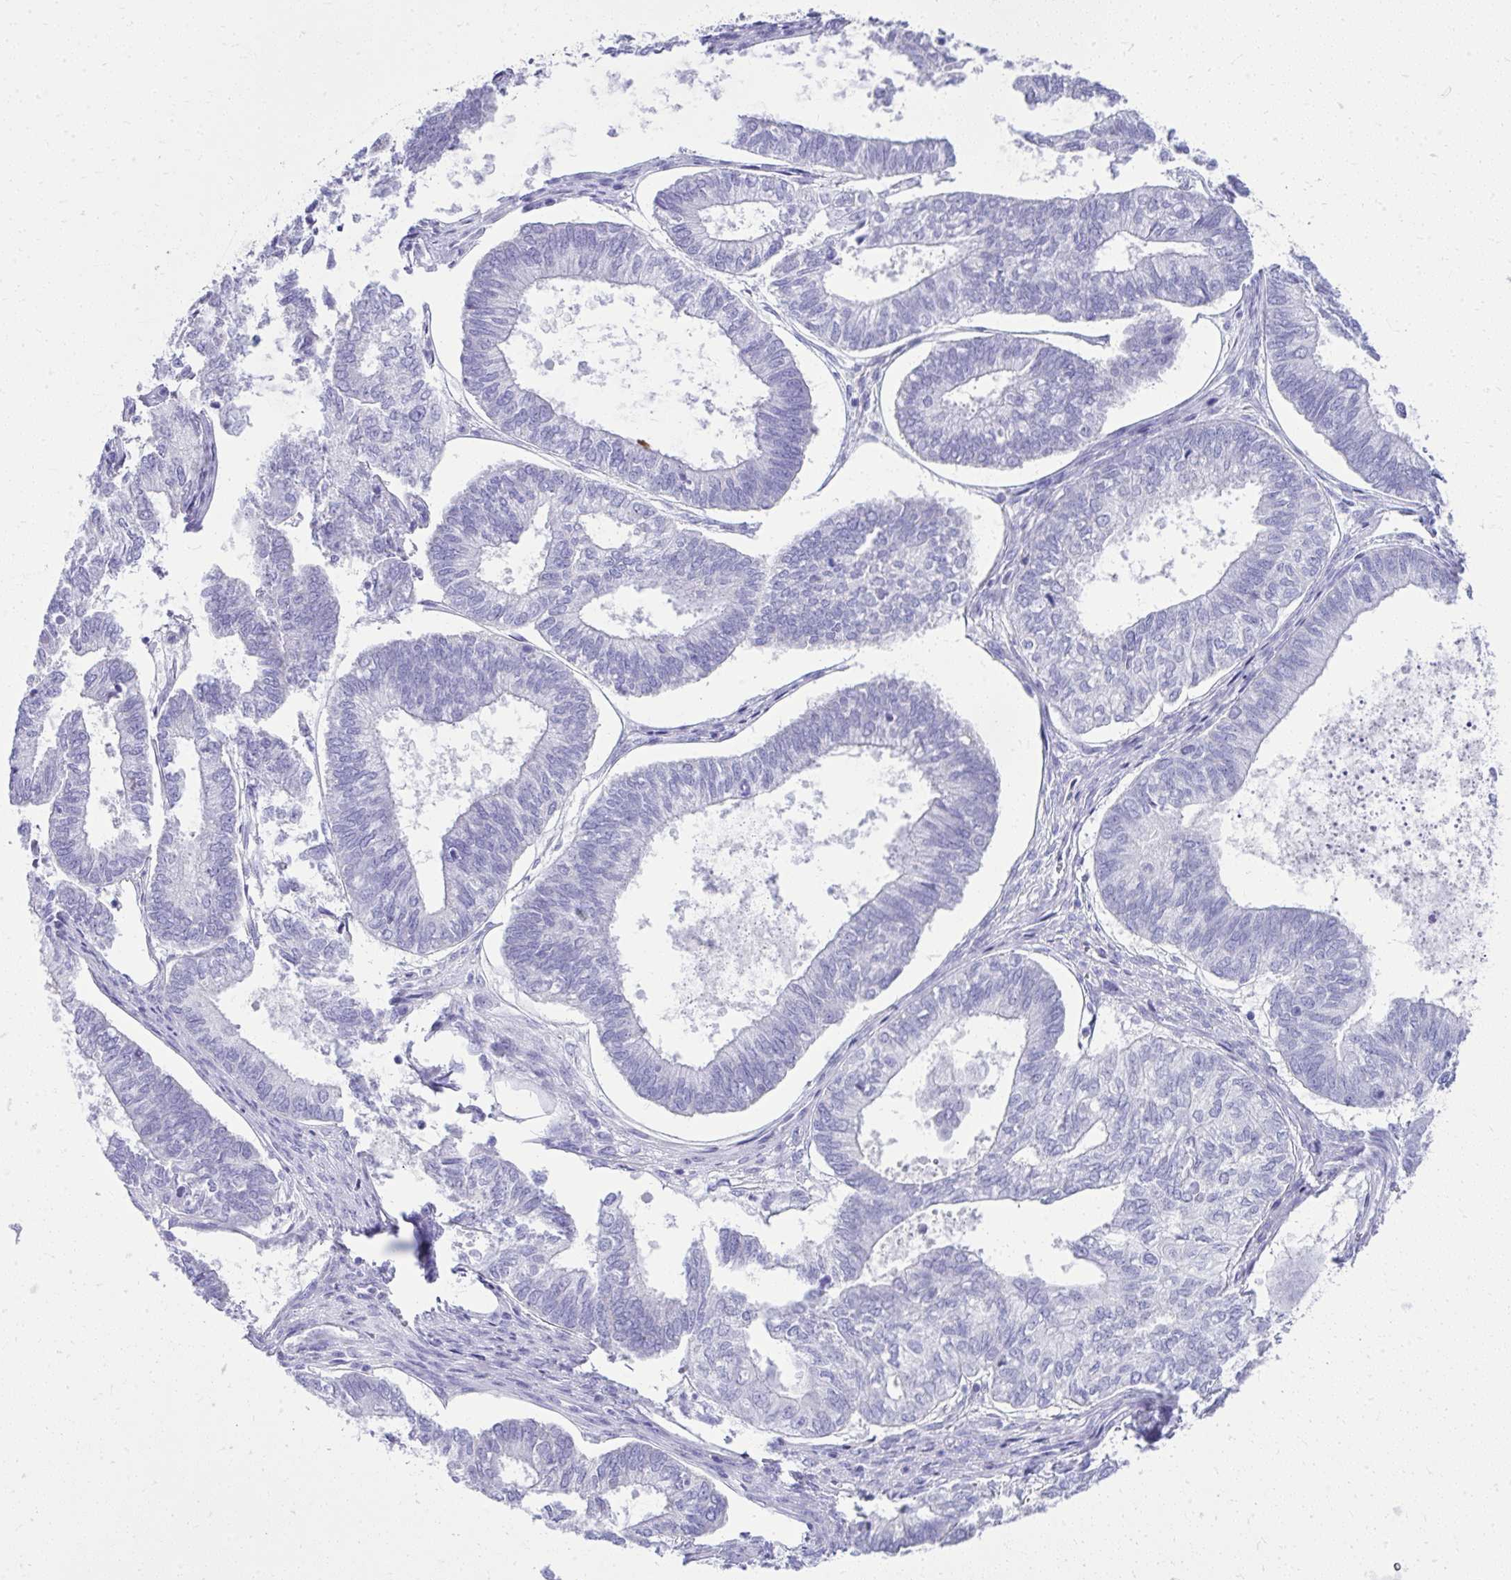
{"staining": {"intensity": "negative", "quantity": "none", "location": "none"}, "tissue": "ovarian cancer", "cell_type": "Tumor cells", "image_type": "cancer", "snomed": [{"axis": "morphology", "description": "Carcinoma, endometroid"}, {"axis": "topography", "description": "Ovary"}], "caption": "Ovarian cancer was stained to show a protein in brown. There is no significant positivity in tumor cells.", "gene": "RALYL", "patient": {"sex": "female", "age": 64}}